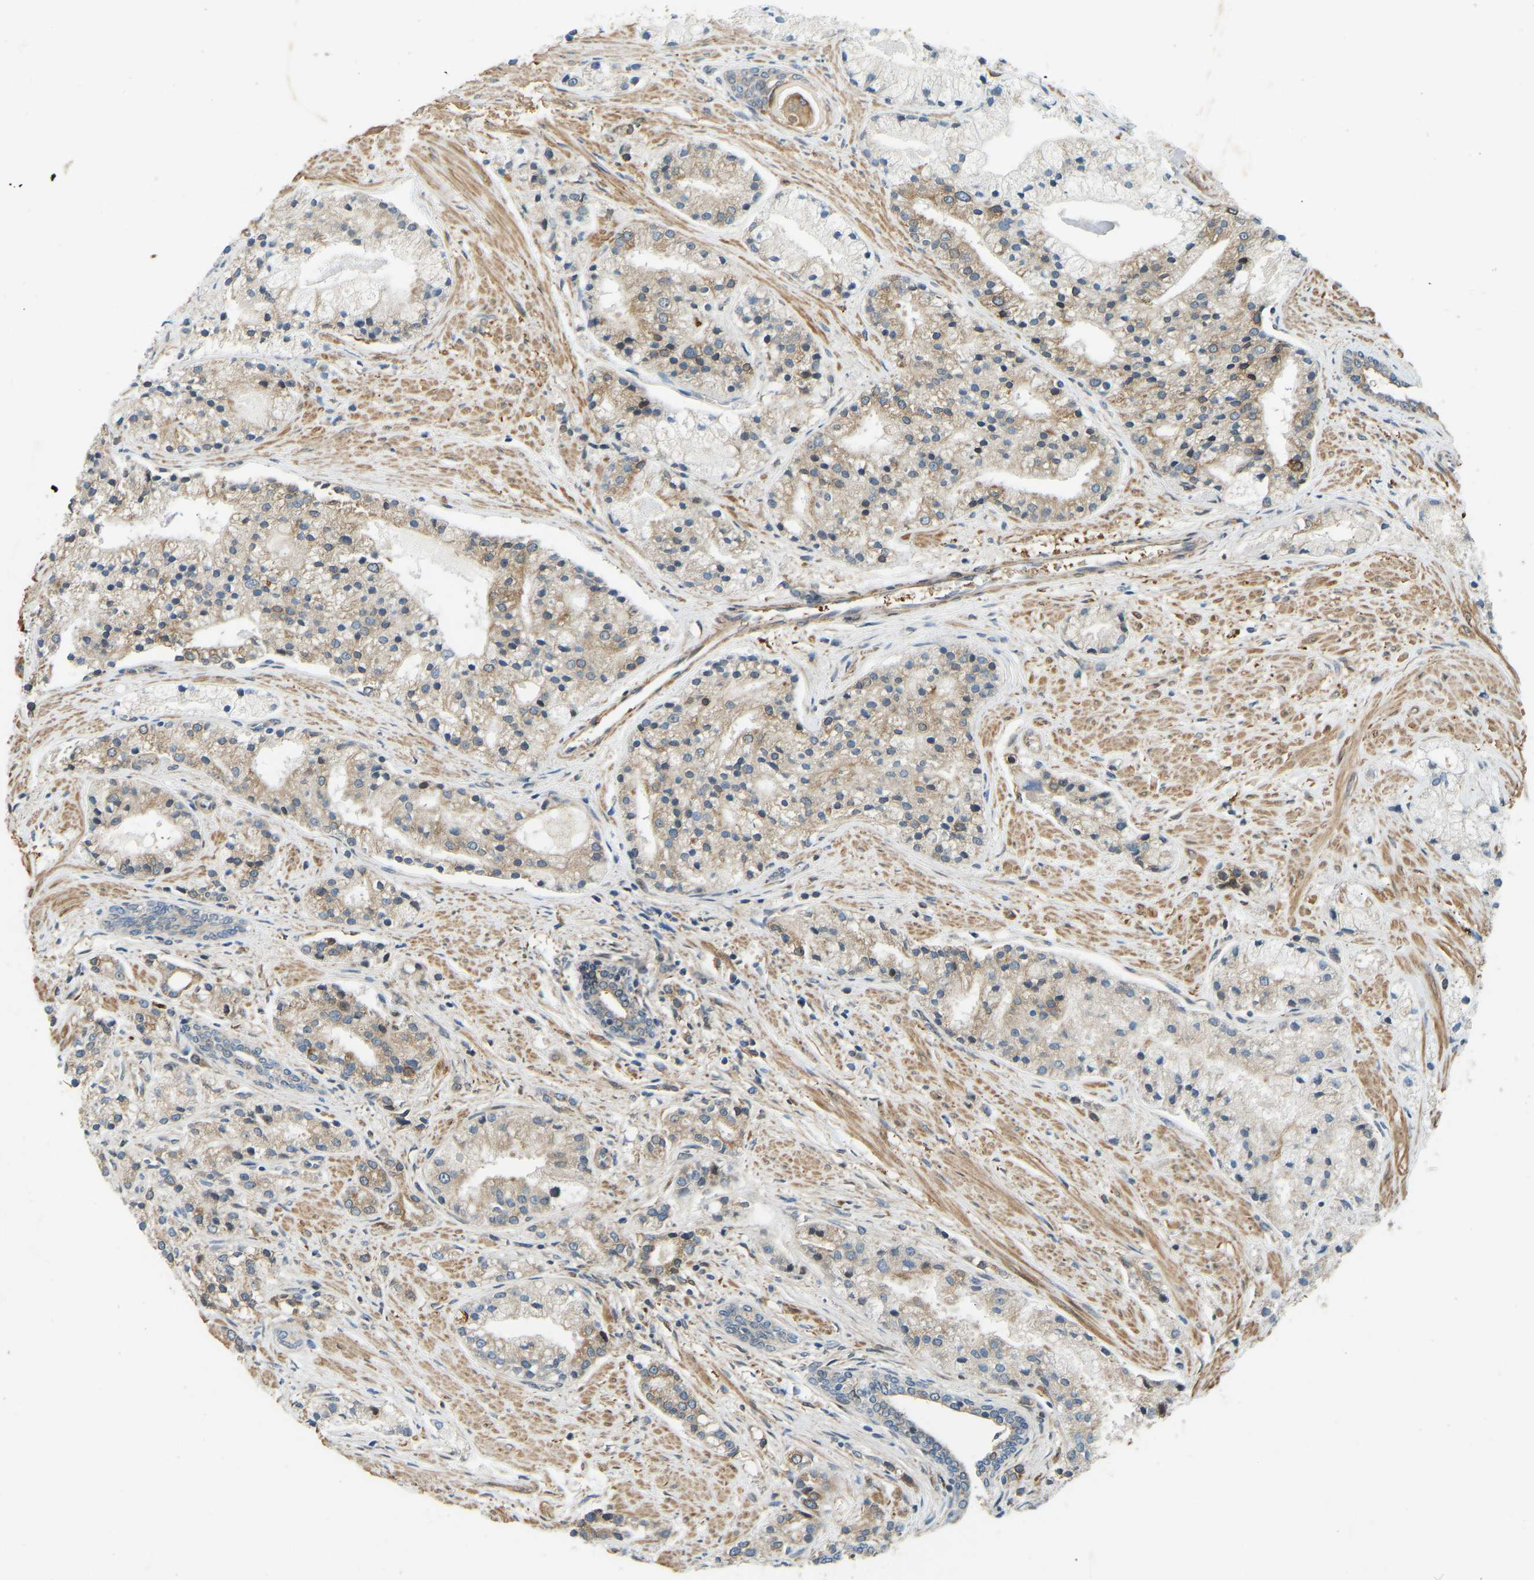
{"staining": {"intensity": "moderate", "quantity": "25%-75%", "location": "cytoplasmic/membranous"}, "tissue": "prostate cancer", "cell_type": "Tumor cells", "image_type": "cancer", "snomed": [{"axis": "morphology", "description": "Adenocarcinoma, High grade"}, {"axis": "topography", "description": "Prostate"}], "caption": "Moderate cytoplasmic/membranous positivity for a protein is present in about 25%-75% of tumor cells of prostate cancer using IHC.", "gene": "OS9", "patient": {"sex": "male", "age": 50}}